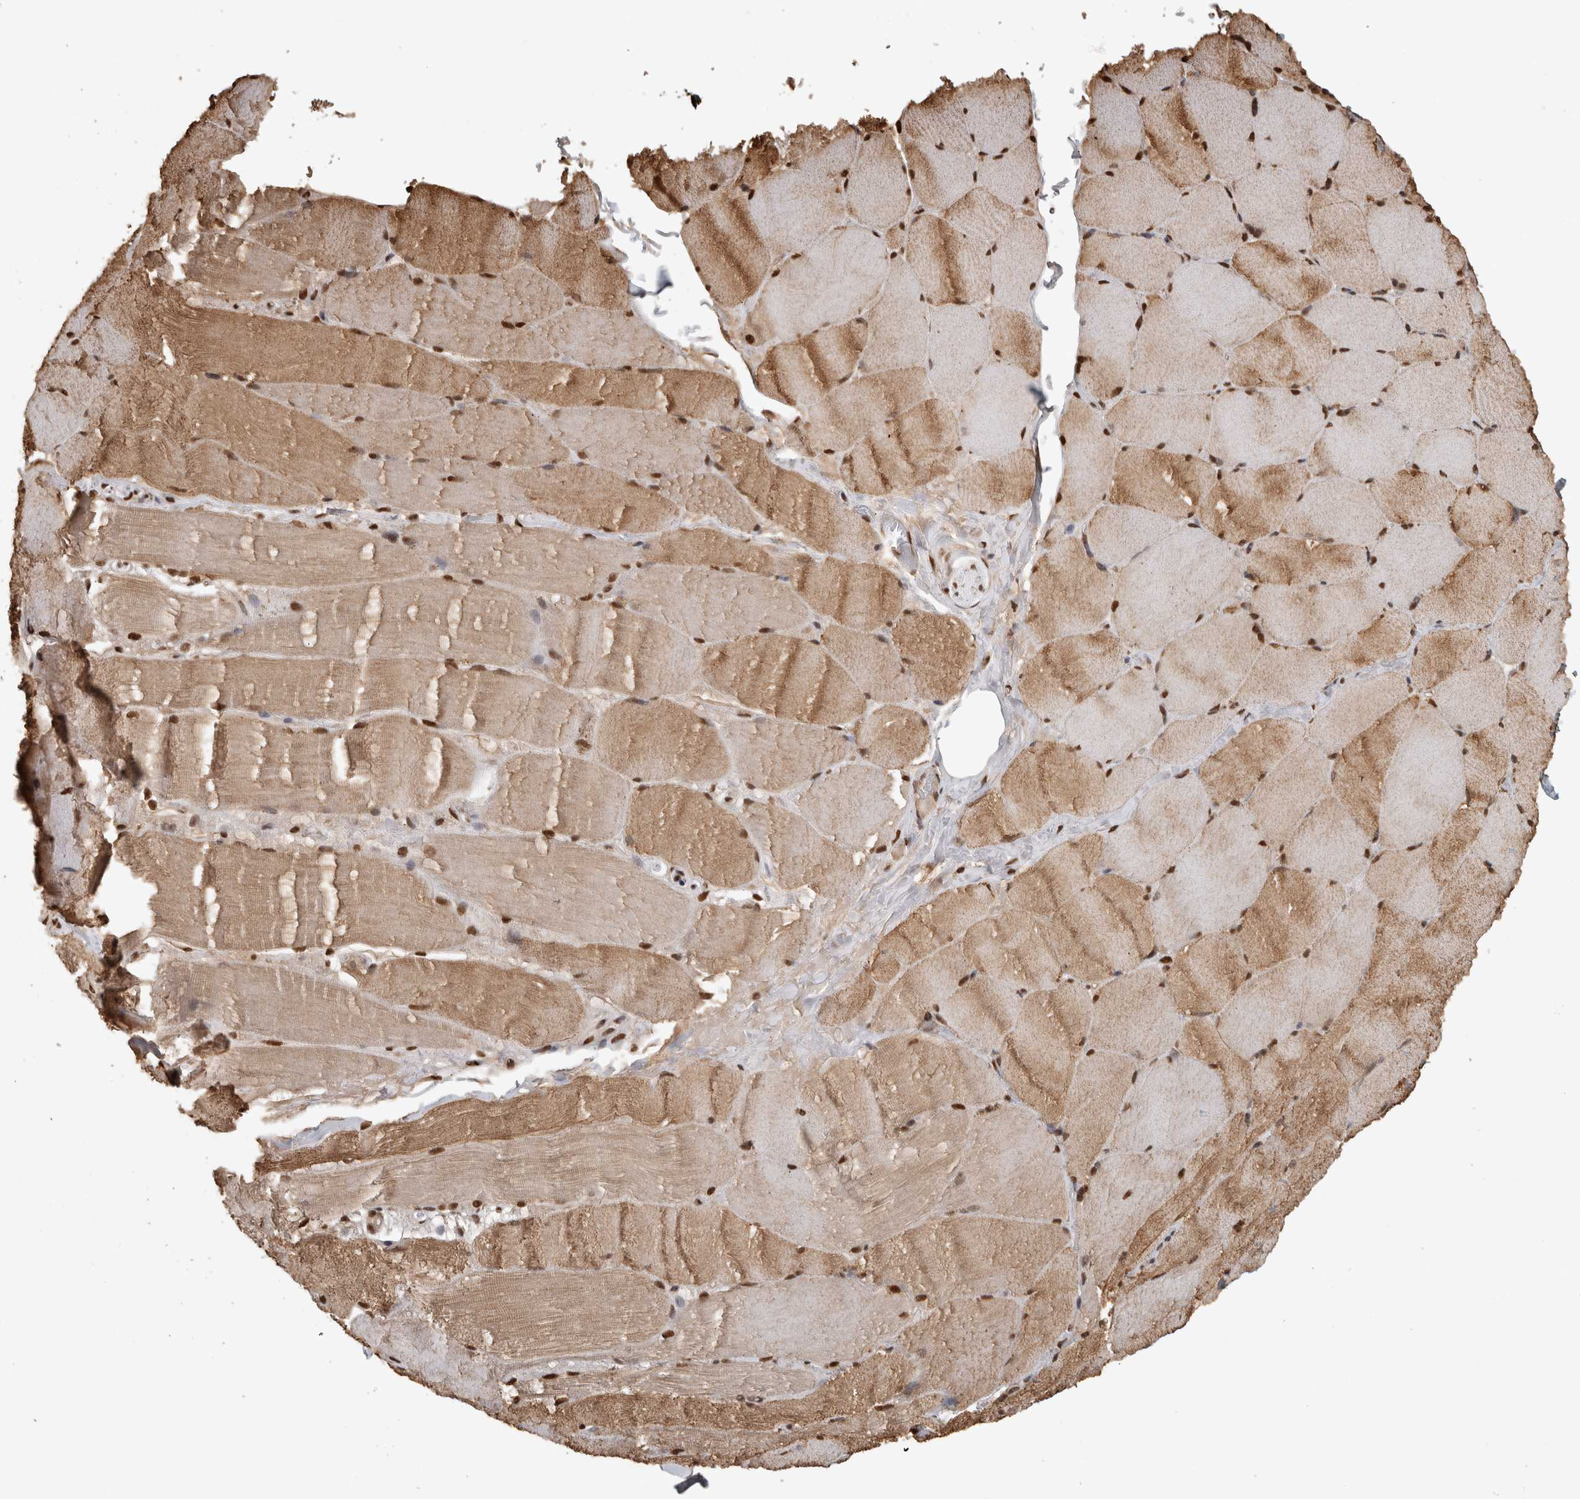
{"staining": {"intensity": "moderate", "quantity": ">75%", "location": "cytoplasmic/membranous,nuclear"}, "tissue": "skeletal muscle", "cell_type": "Myocytes", "image_type": "normal", "snomed": [{"axis": "morphology", "description": "Normal tissue, NOS"}, {"axis": "topography", "description": "Skin"}, {"axis": "topography", "description": "Skeletal muscle"}], "caption": "Immunohistochemical staining of unremarkable human skeletal muscle displays >75% levels of moderate cytoplasmic/membranous,nuclear protein staining in about >75% of myocytes. Using DAB (3,3'-diaminobenzidine) (brown) and hematoxylin (blue) stains, captured at high magnification using brightfield microscopy.", "gene": "RAD50", "patient": {"sex": "male", "age": 83}}